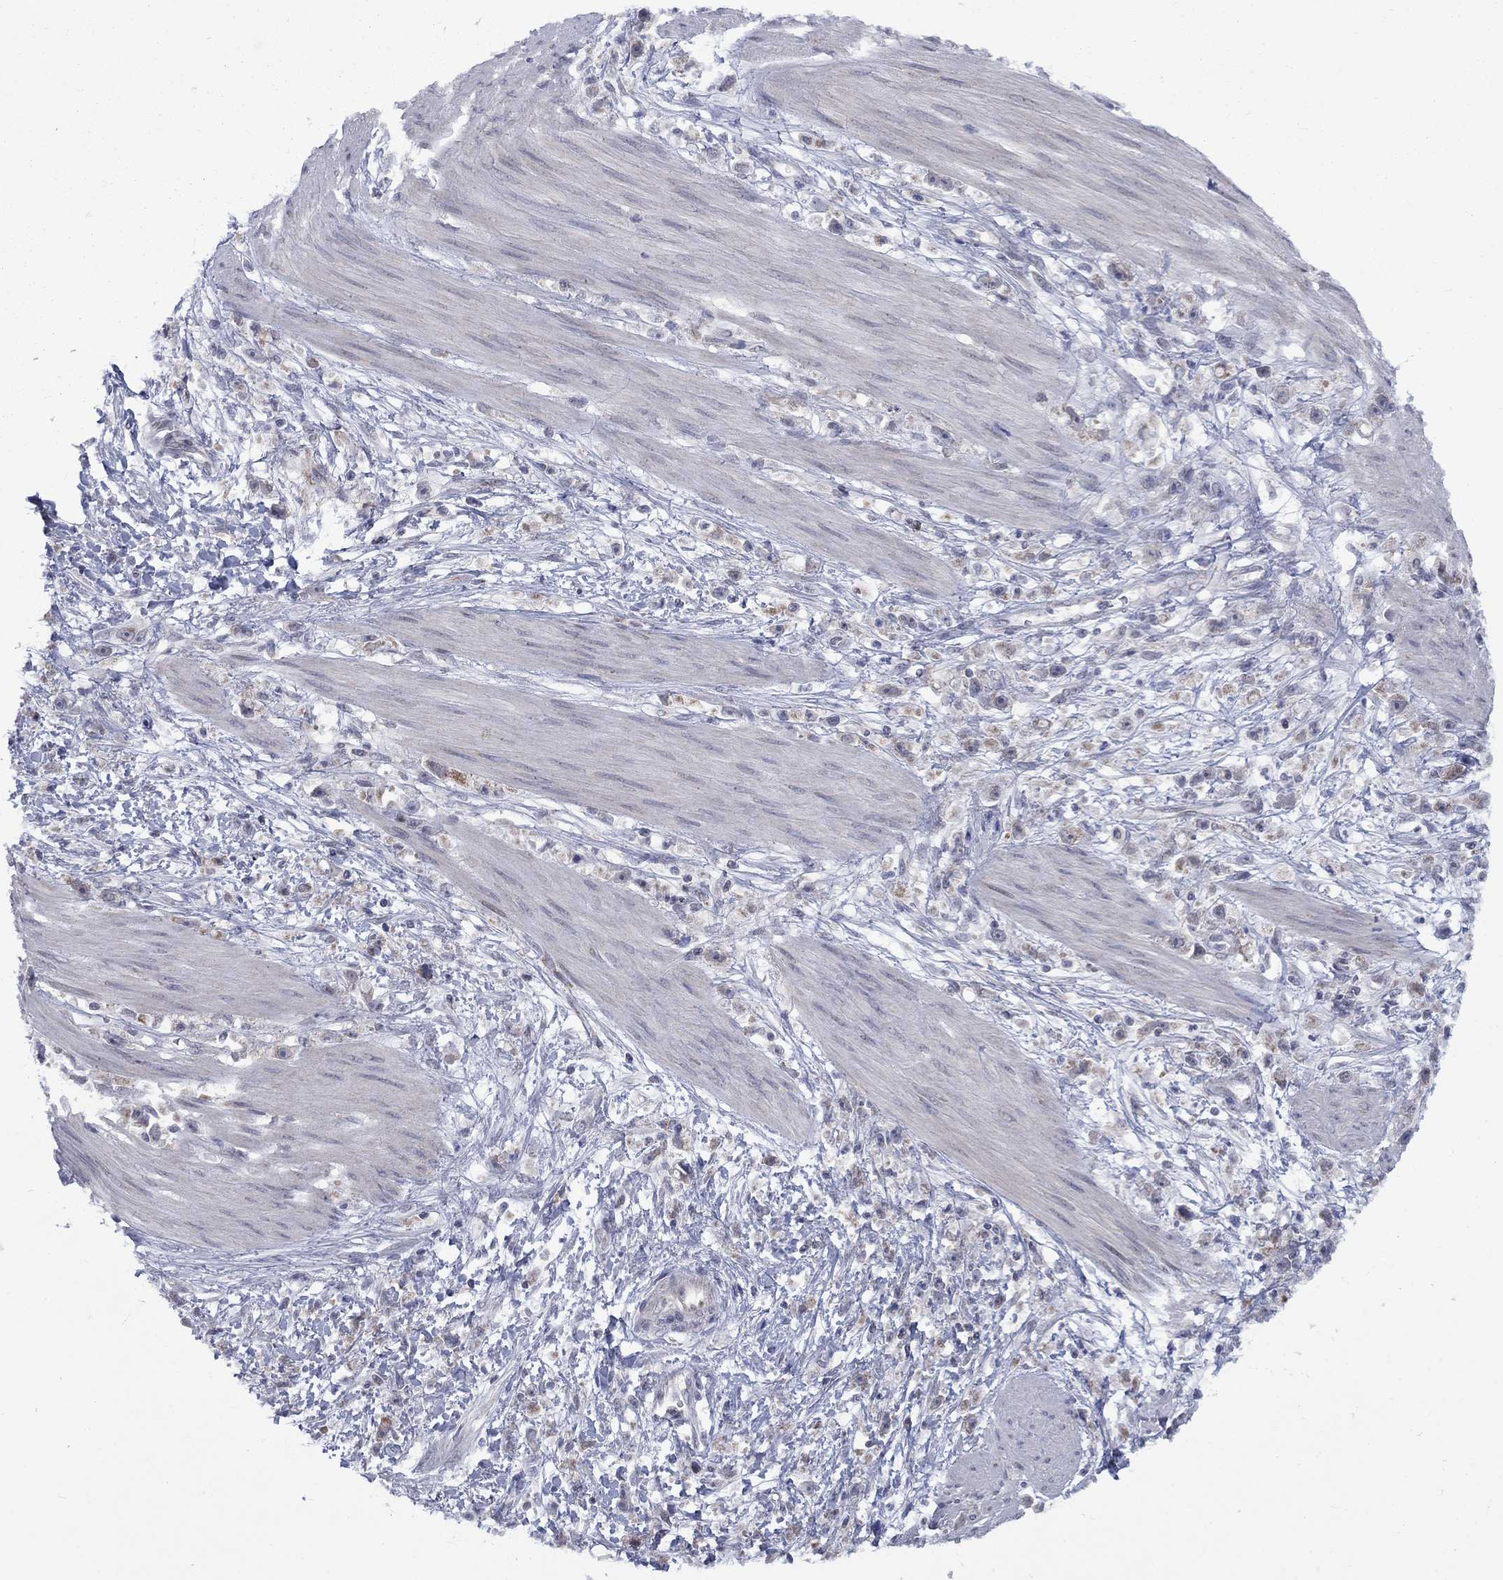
{"staining": {"intensity": "weak", "quantity": "<25%", "location": "cytoplasmic/membranous"}, "tissue": "stomach cancer", "cell_type": "Tumor cells", "image_type": "cancer", "snomed": [{"axis": "morphology", "description": "Adenocarcinoma, NOS"}, {"axis": "topography", "description": "Stomach"}], "caption": "This is an immunohistochemistry (IHC) histopathology image of human adenocarcinoma (stomach). There is no expression in tumor cells.", "gene": "KCNJ16", "patient": {"sex": "female", "age": 59}}